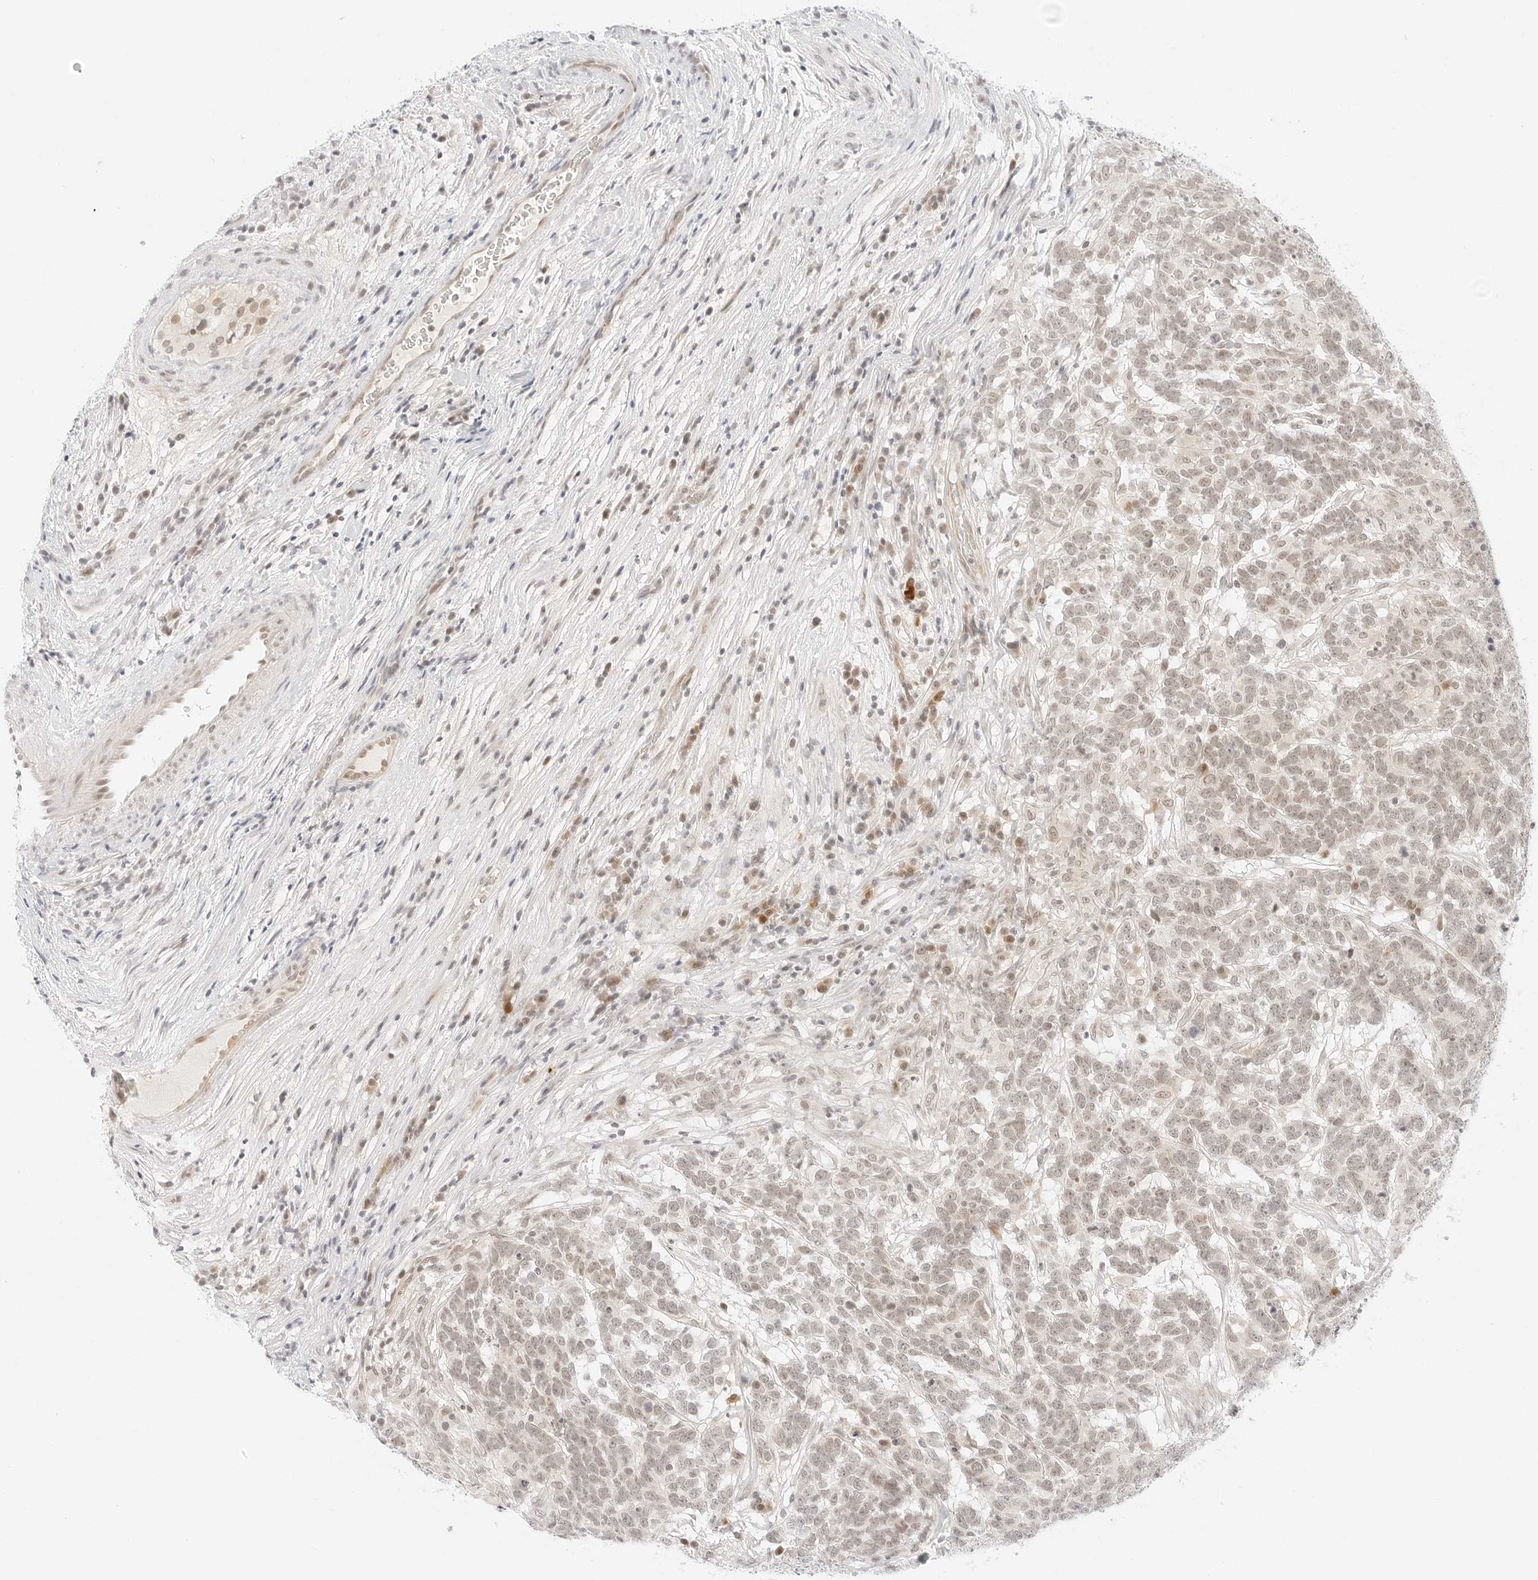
{"staining": {"intensity": "negative", "quantity": "none", "location": "none"}, "tissue": "testis cancer", "cell_type": "Tumor cells", "image_type": "cancer", "snomed": [{"axis": "morphology", "description": "Carcinoma, Embryonal, NOS"}, {"axis": "topography", "description": "Testis"}], "caption": "Immunohistochemical staining of human testis cancer (embryonal carcinoma) displays no significant positivity in tumor cells.", "gene": "POLR3C", "patient": {"sex": "male", "age": 26}}